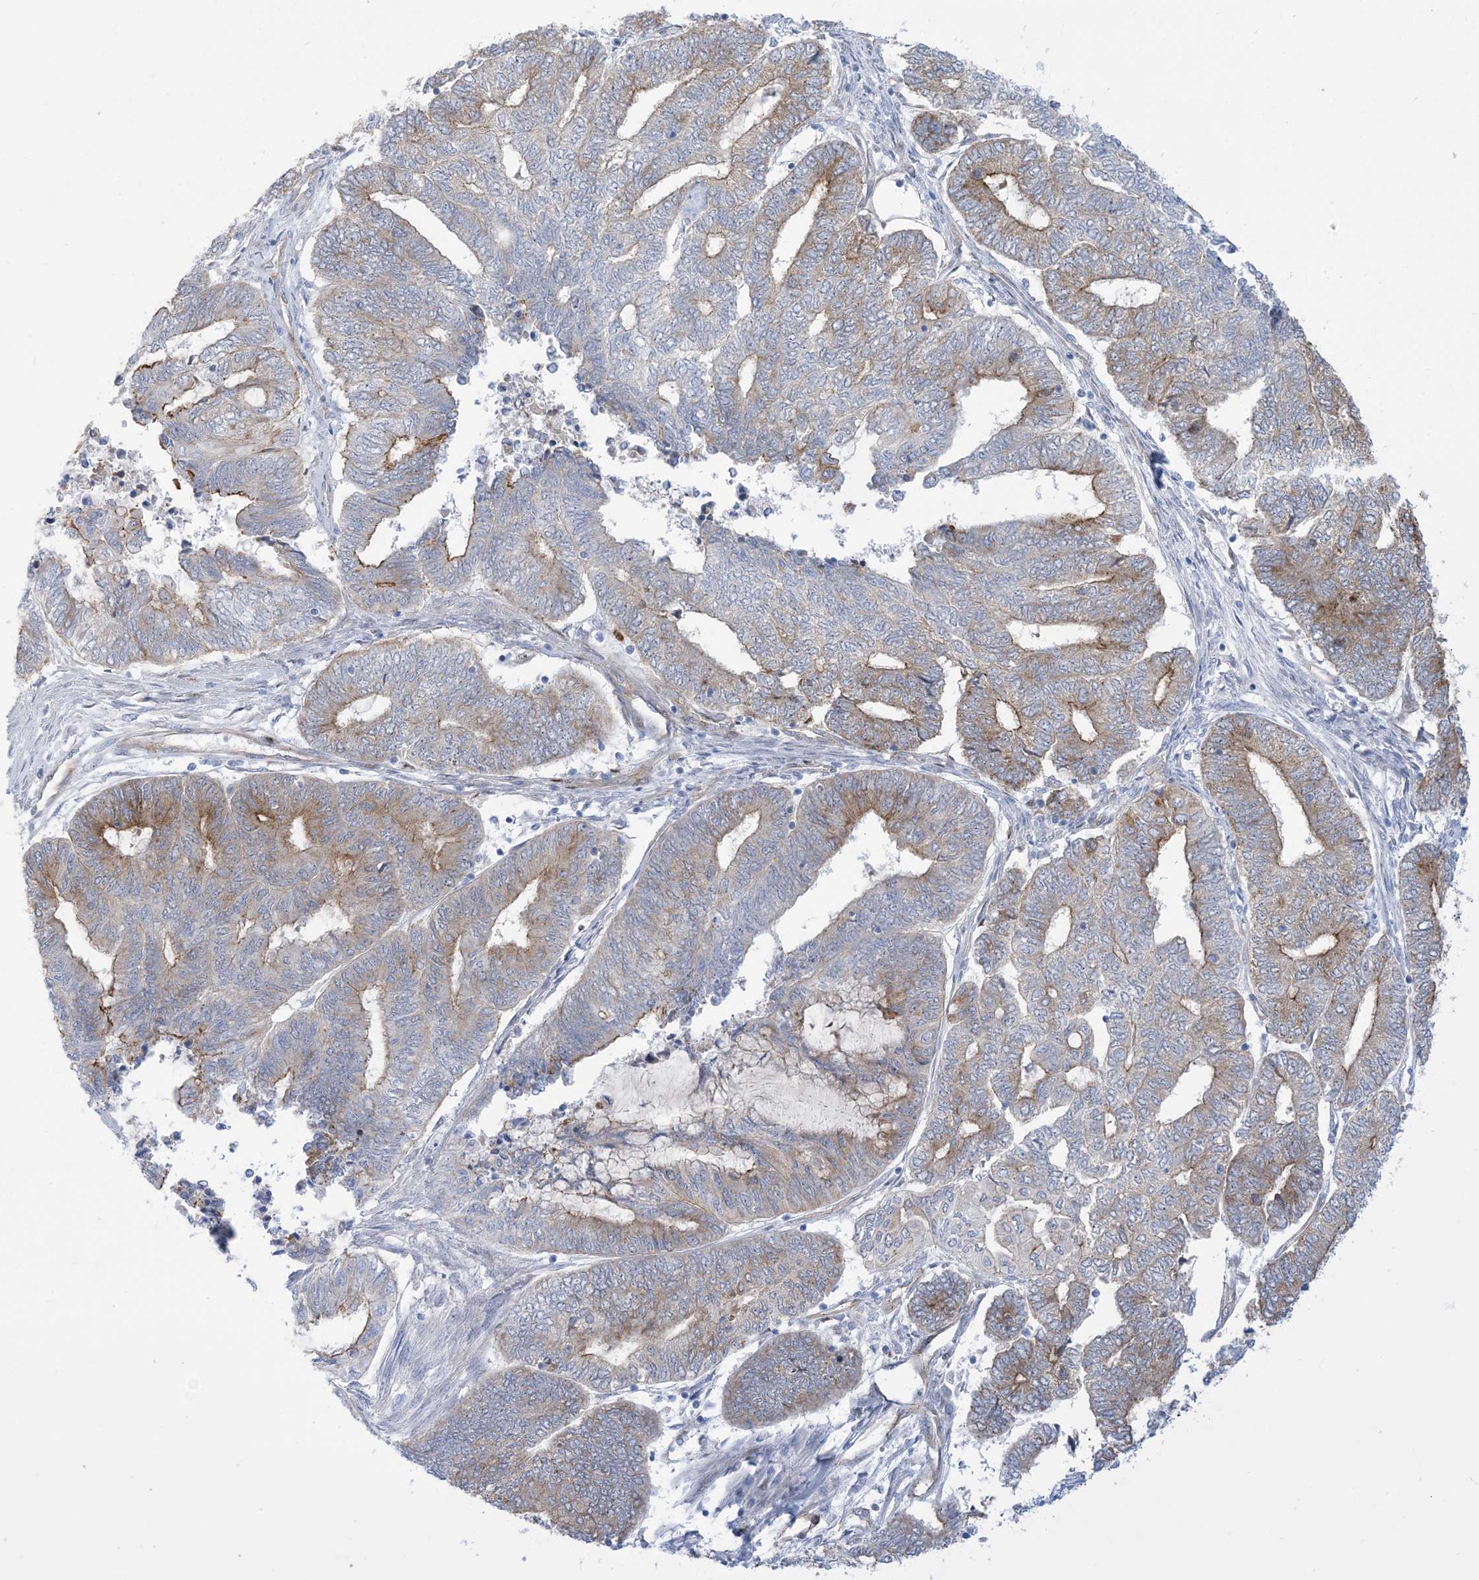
{"staining": {"intensity": "moderate", "quantity": "25%-75%", "location": "cytoplasmic/membranous"}, "tissue": "endometrial cancer", "cell_type": "Tumor cells", "image_type": "cancer", "snomed": [{"axis": "morphology", "description": "Adenocarcinoma, NOS"}, {"axis": "topography", "description": "Uterus"}, {"axis": "topography", "description": "Endometrium"}], "caption": "Endometrial adenocarcinoma stained with a protein marker exhibits moderate staining in tumor cells.", "gene": "MARS2", "patient": {"sex": "female", "age": 70}}